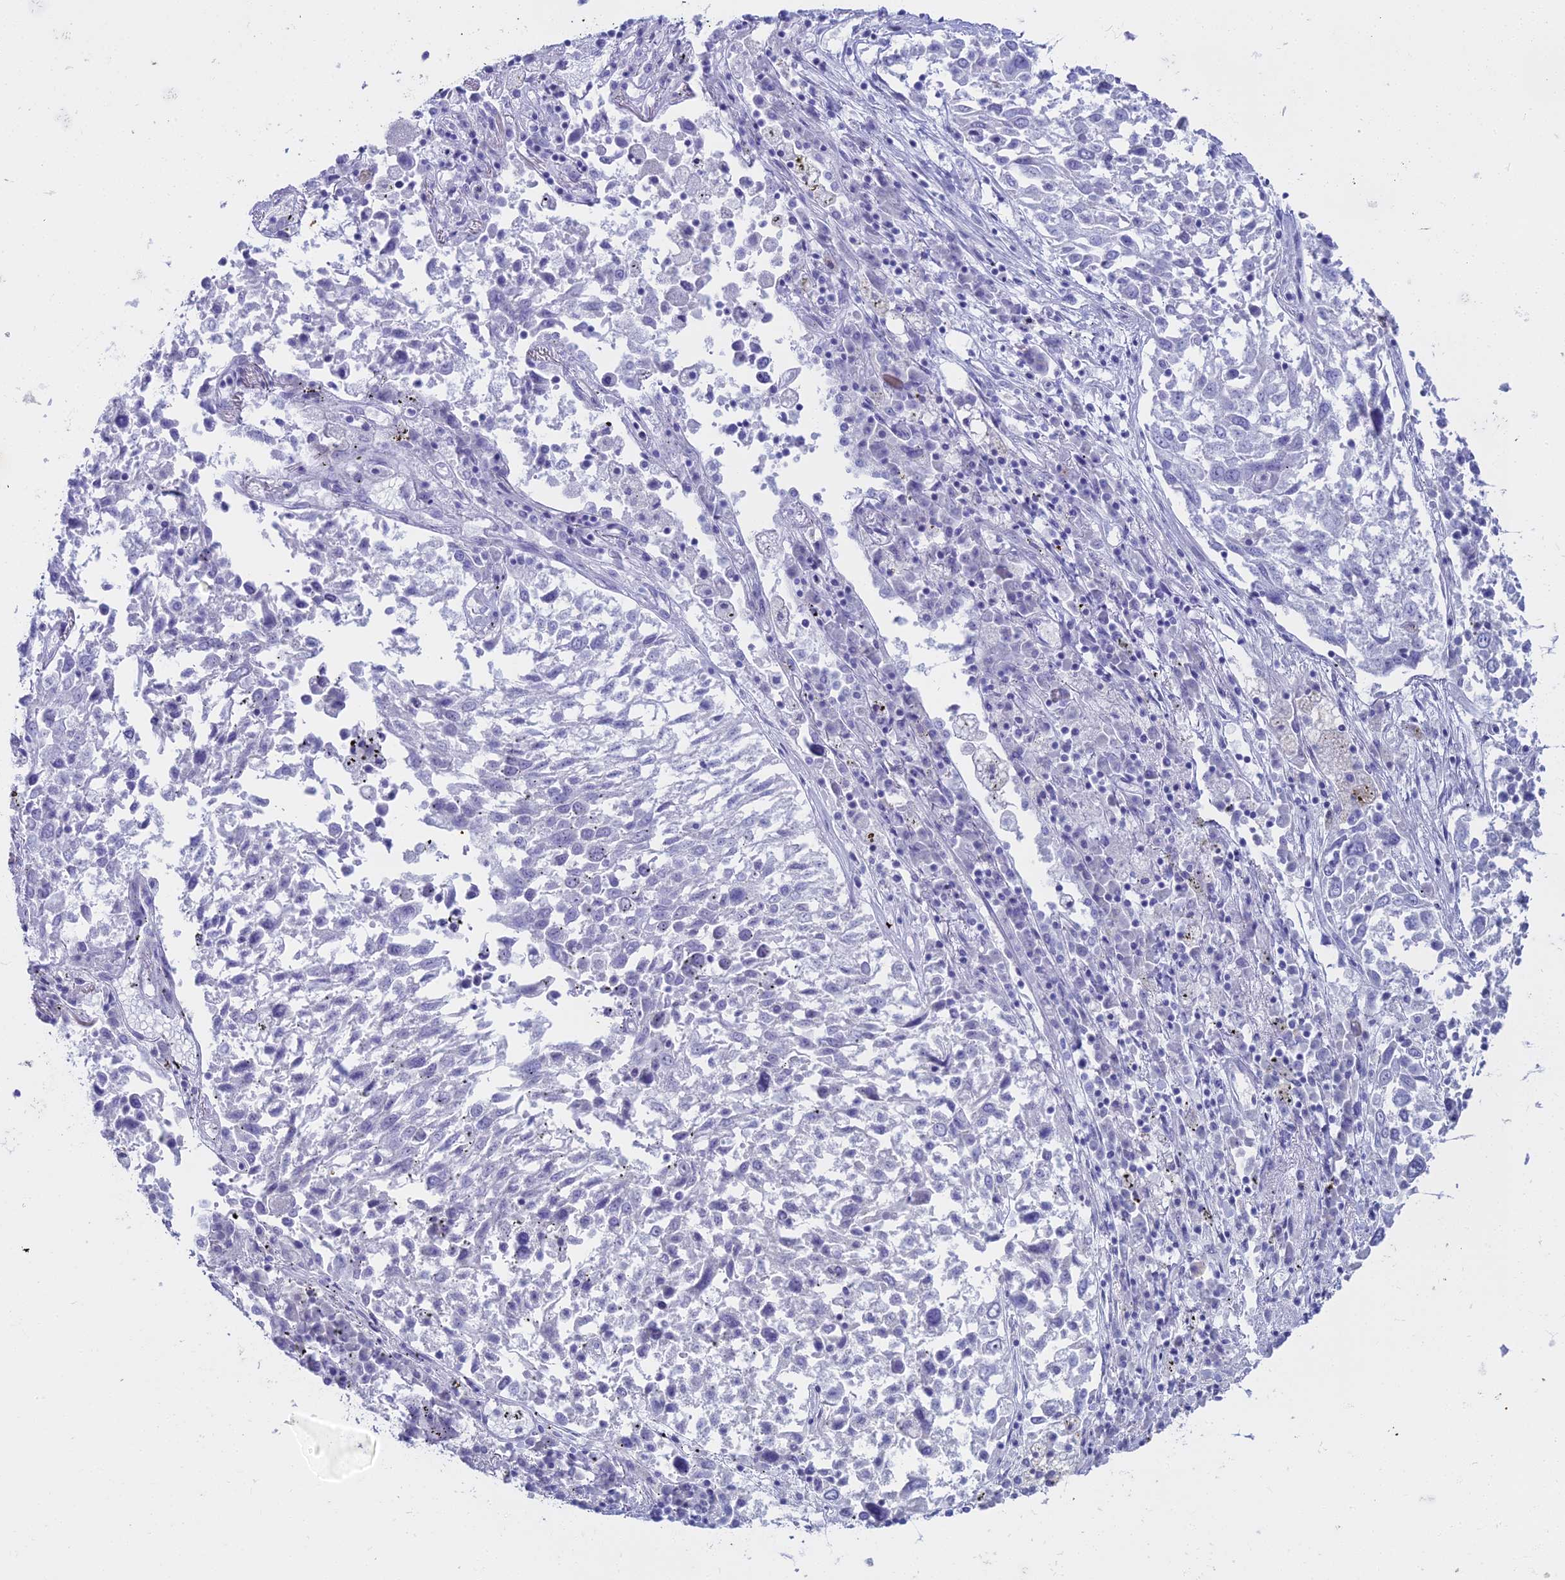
{"staining": {"intensity": "negative", "quantity": "none", "location": "none"}, "tissue": "lung cancer", "cell_type": "Tumor cells", "image_type": "cancer", "snomed": [{"axis": "morphology", "description": "Squamous cell carcinoma, NOS"}, {"axis": "topography", "description": "Lung"}], "caption": "This image is of lung squamous cell carcinoma stained with immunohistochemistry (IHC) to label a protein in brown with the nuclei are counter-stained blue. There is no staining in tumor cells. Brightfield microscopy of IHC stained with DAB (3,3'-diaminobenzidine) (brown) and hematoxylin (blue), captured at high magnification.", "gene": "ALPP", "patient": {"sex": "male", "age": 65}}